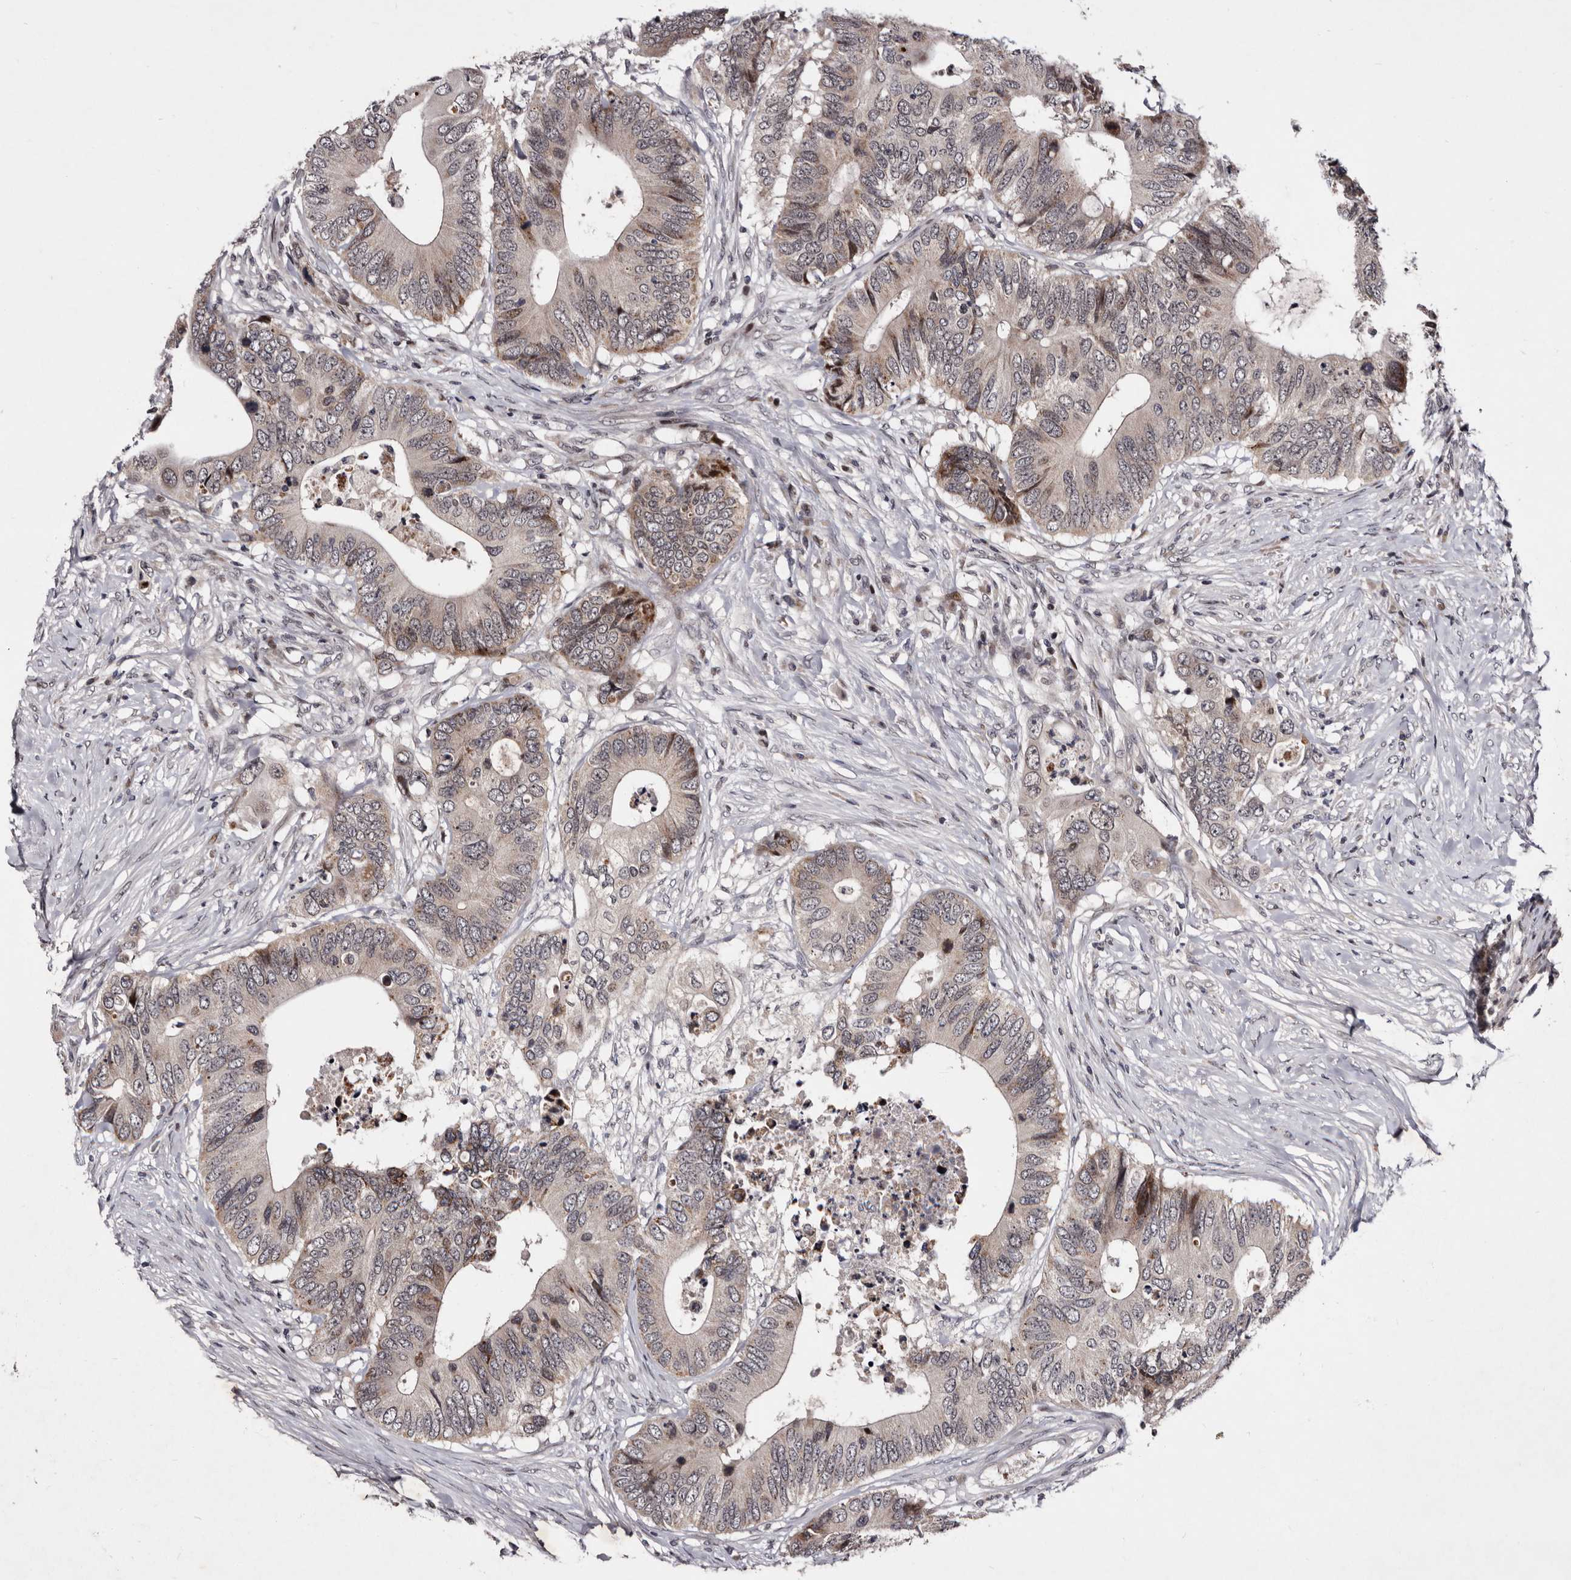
{"staining": {"intensity": "moderate", "quantity": "<25%", "location": "cytoplasmic/membranous,nuclear"}, "tissue": "colorectal cancer", "cell_type": "Tumor cells", "image_type": "cancer", "snomed": [{"axis": "morphology", "description": "Adenocarcinoma, NOS"}, {"axis": "topography", "description": "Colon"}], "caption": "This micrograph shows colorectal cancer stained with immunohistochemistry to label a protein in brown. The cytoplasmic/membranous and nuclear of tumor cells show moderate positivity for the protein. Nuclei are counter-stained blue.", "gene": "TNKS", "patient": {"sex": "male", "age": 71}}